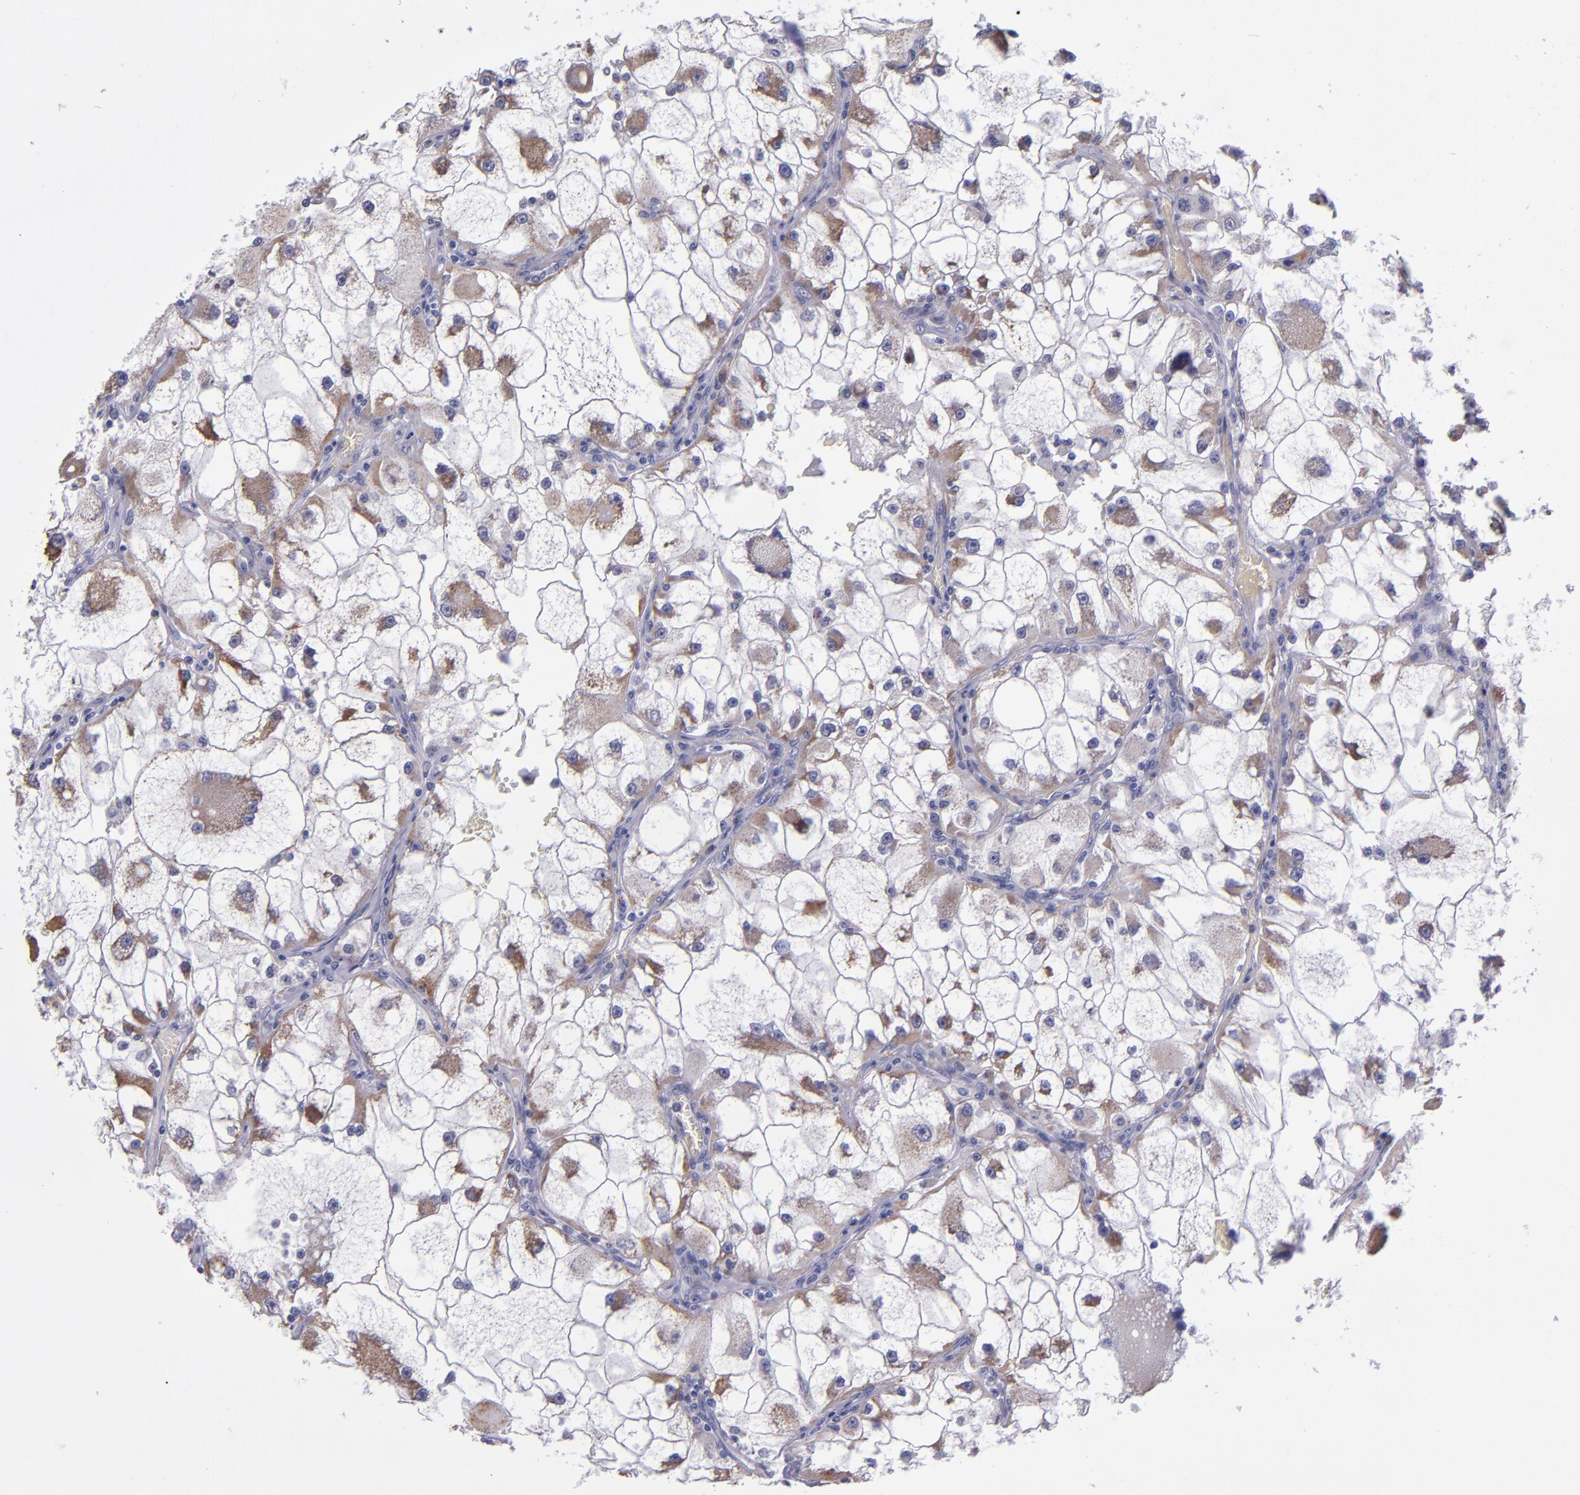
{"staining": {"intensity": "moderate", "quantity": "25%-75%", "location": "cytoplasmic/membranous"}, "tissue": "renal cancer", "cell_type": "Tumor cells", "image_type": "cancer", "snomed": [{"axis": "morphology", "description": "Adenocarcinoma, NOS"}, {"axis": "topography", "description": "Kidney"}], "caption": "Protein staining displays moderate cytoplasmic/membranous staining in approximately 25%-75% of tumor cells in renal cancer.", "gene": "RAB41", "patient": {"sex": "female", "age": 73}}